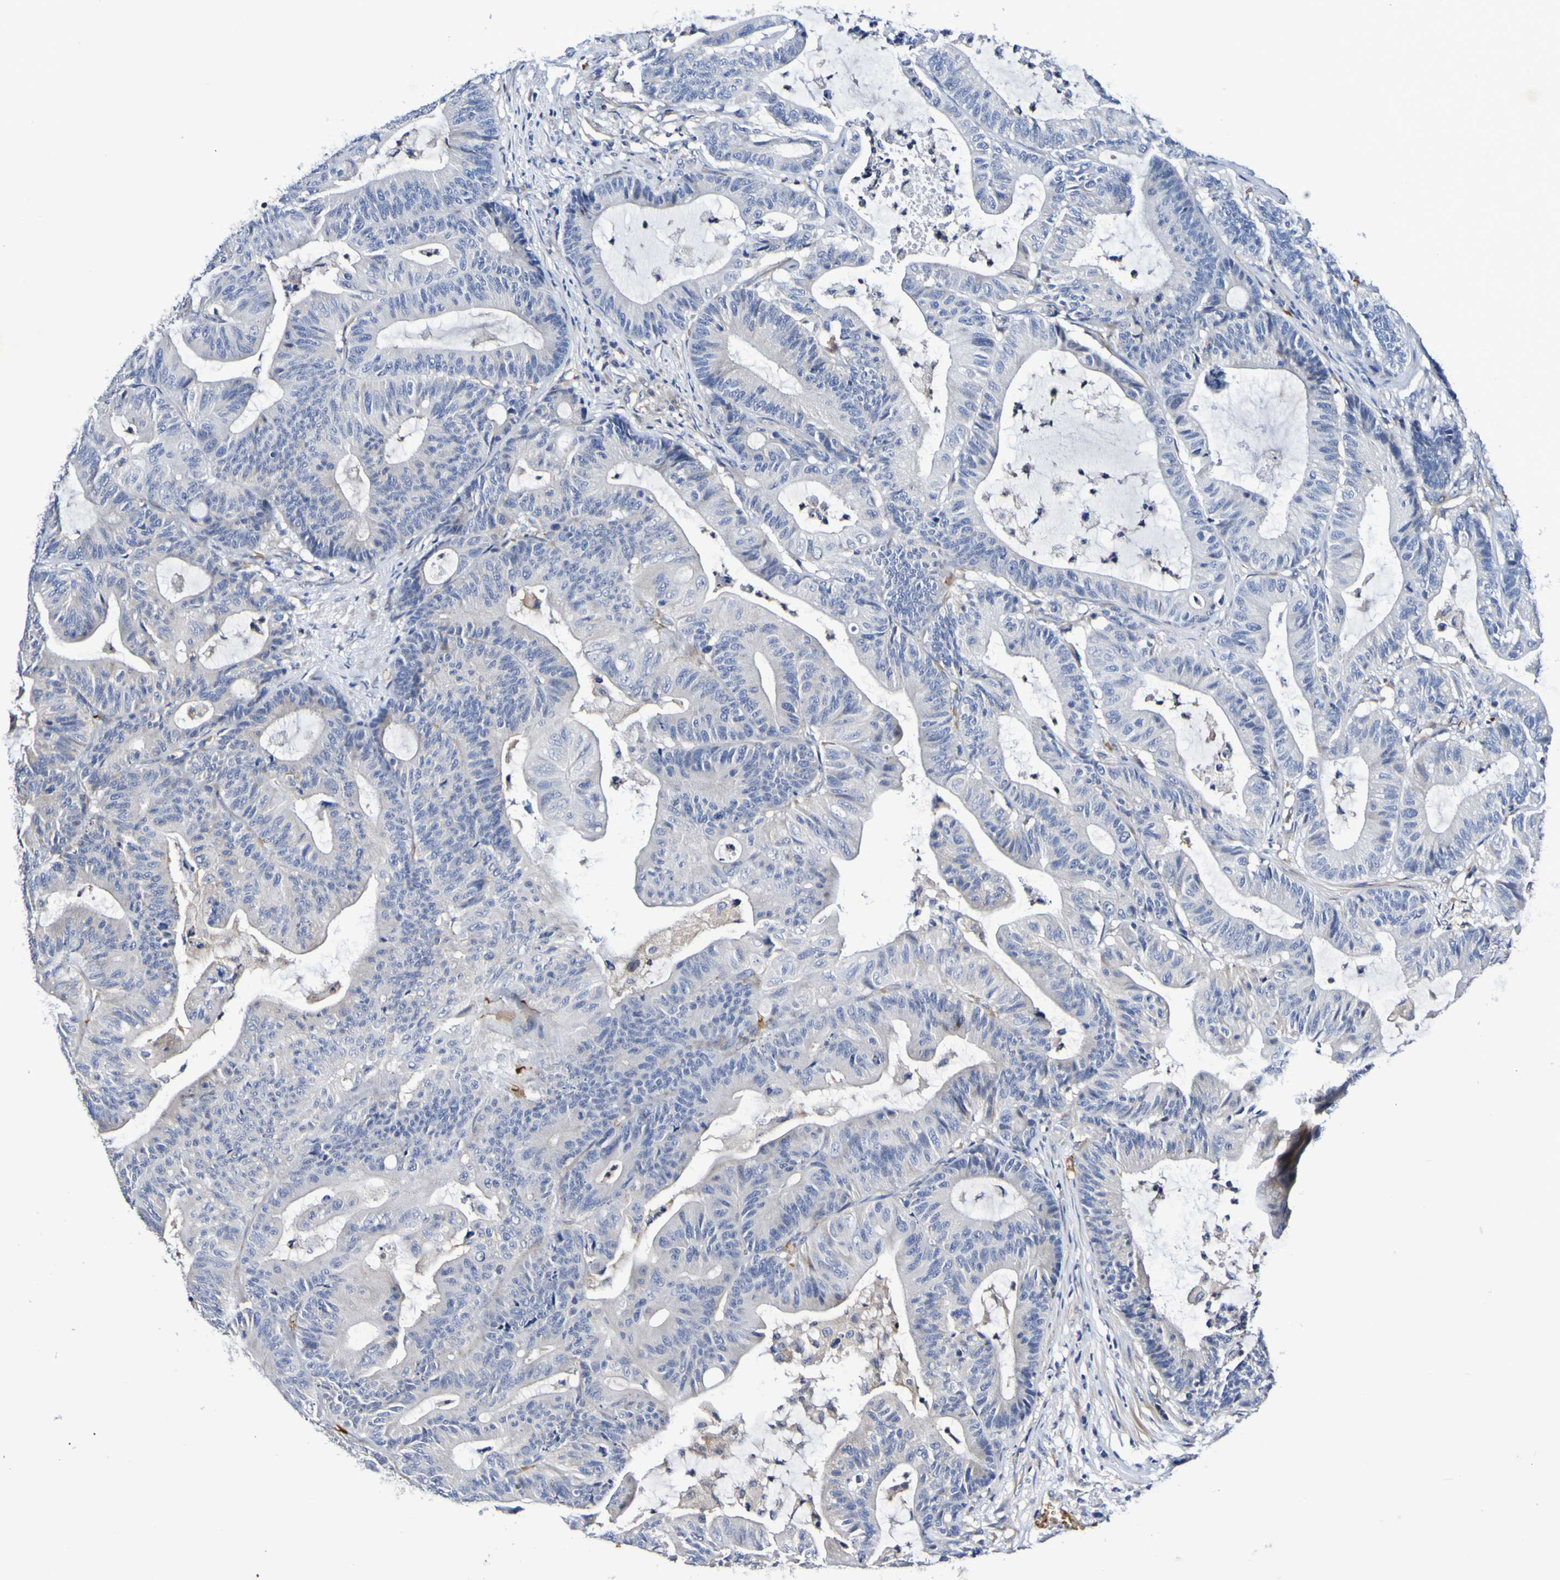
{"staining": {"intensity": "negative", "quantity": "none", "location": "none"}, "tissue": "colorectal cancer", "cell_type": "Tumor cells", "image_type": "cancer", "snomed": [{"axis": "morphology", "description": "Adenocarcinoma, NOS"}, {"axis": "topography", "description": "Colon"}], "caption": "High magnification brightfield microscopy of colorectal cancer (adenocarcinoma) stained with DAB (brown) and counterstained with hematoxylin (blue): tumor cells show no significant positivity.", "gene": "WNT4", "patient": {"sex": "female", "age": 84}}